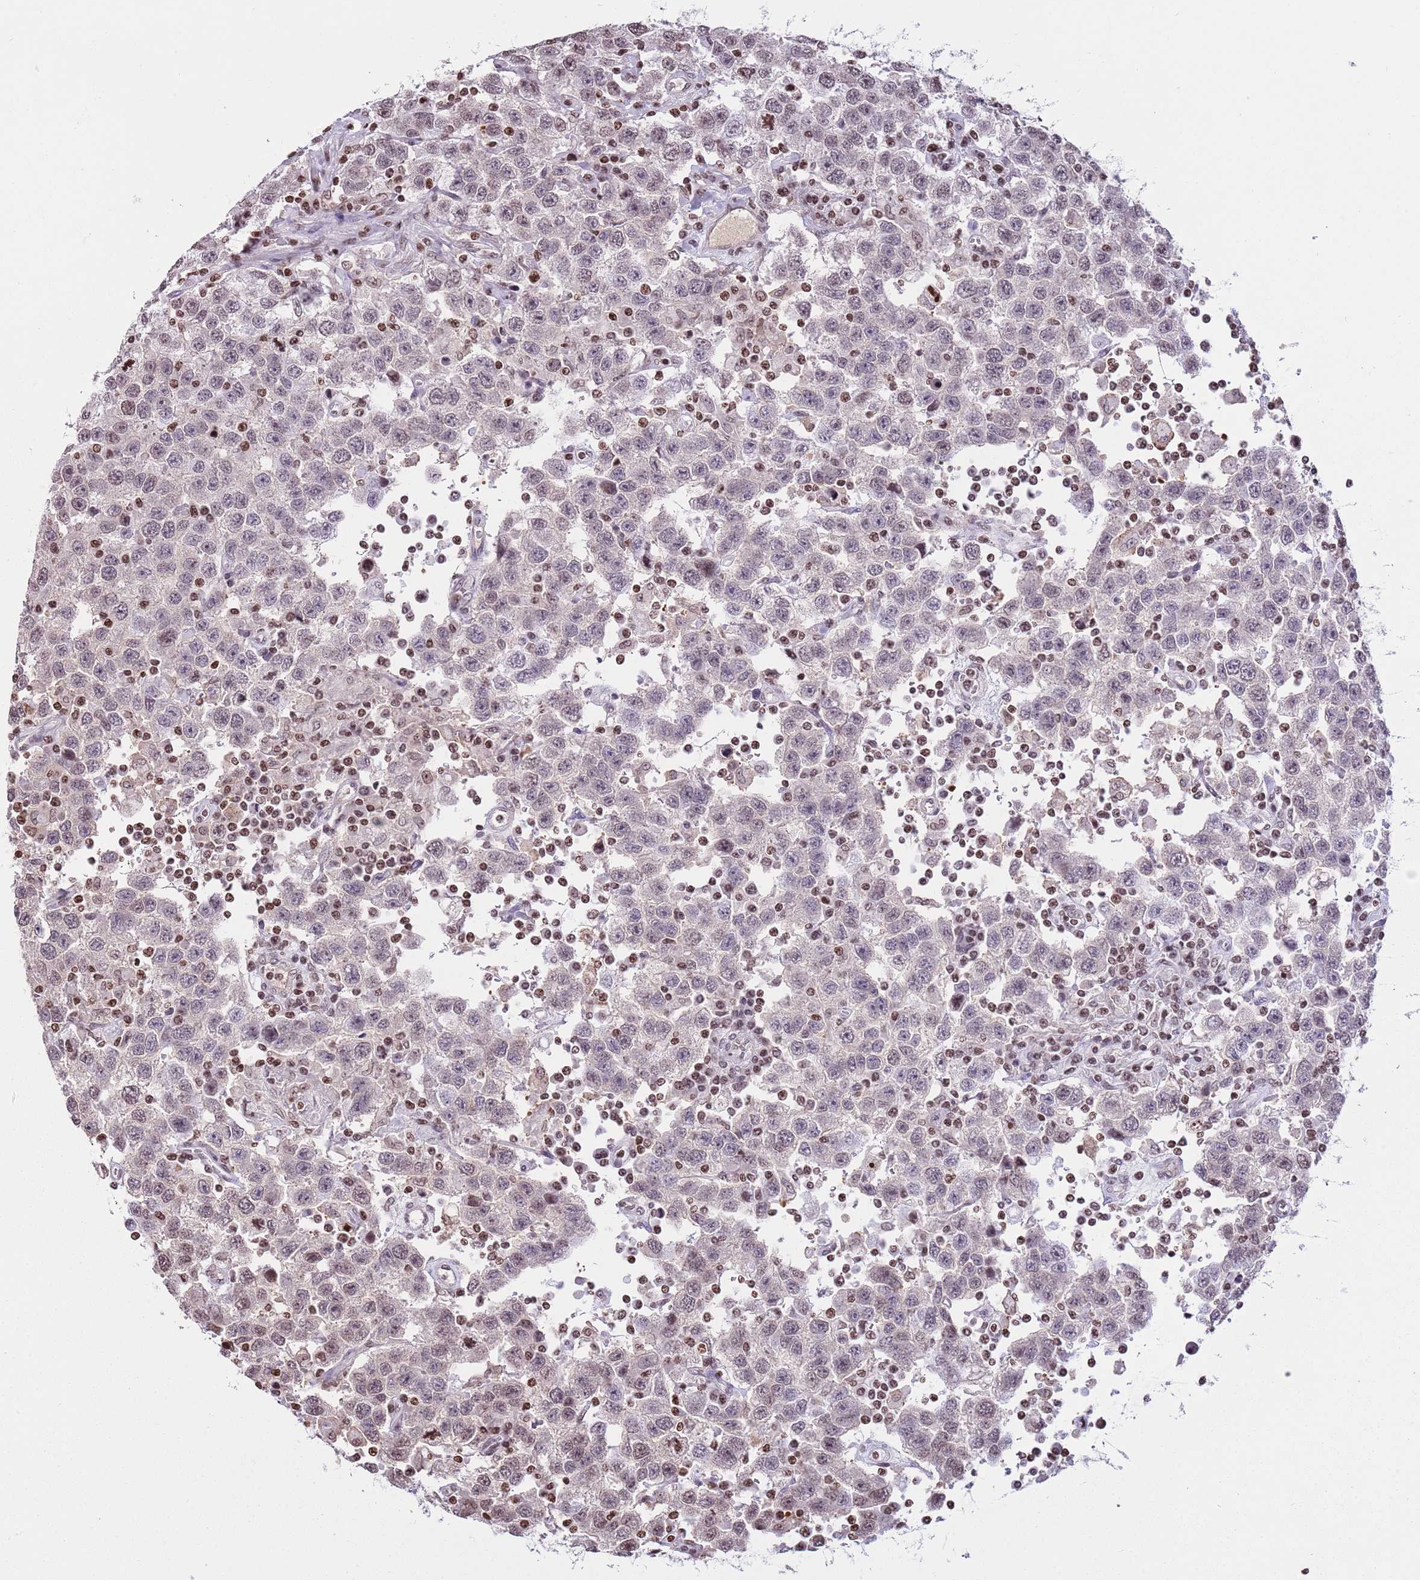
{"staining": {"intensity": "weak", "quantity": "<25%", "location": "nuclear"}, "tissue": "testis cancer", "cell_type": "Tumor cells", "image_type": "cancer", "snomed": [{"axis": "morphology", "description": "Seminoma, NOS"}, {"axis": "topography", "description": "Testis"}], "caption": "Micrograph shows no protein expression in tumor cells of seminoma (testis) tissue. (Brightfield microscopy of DAB immunohistochemistry at high magnification).", "gene": "KPNA3", "patient": {"sex": "male", "age": 41}}